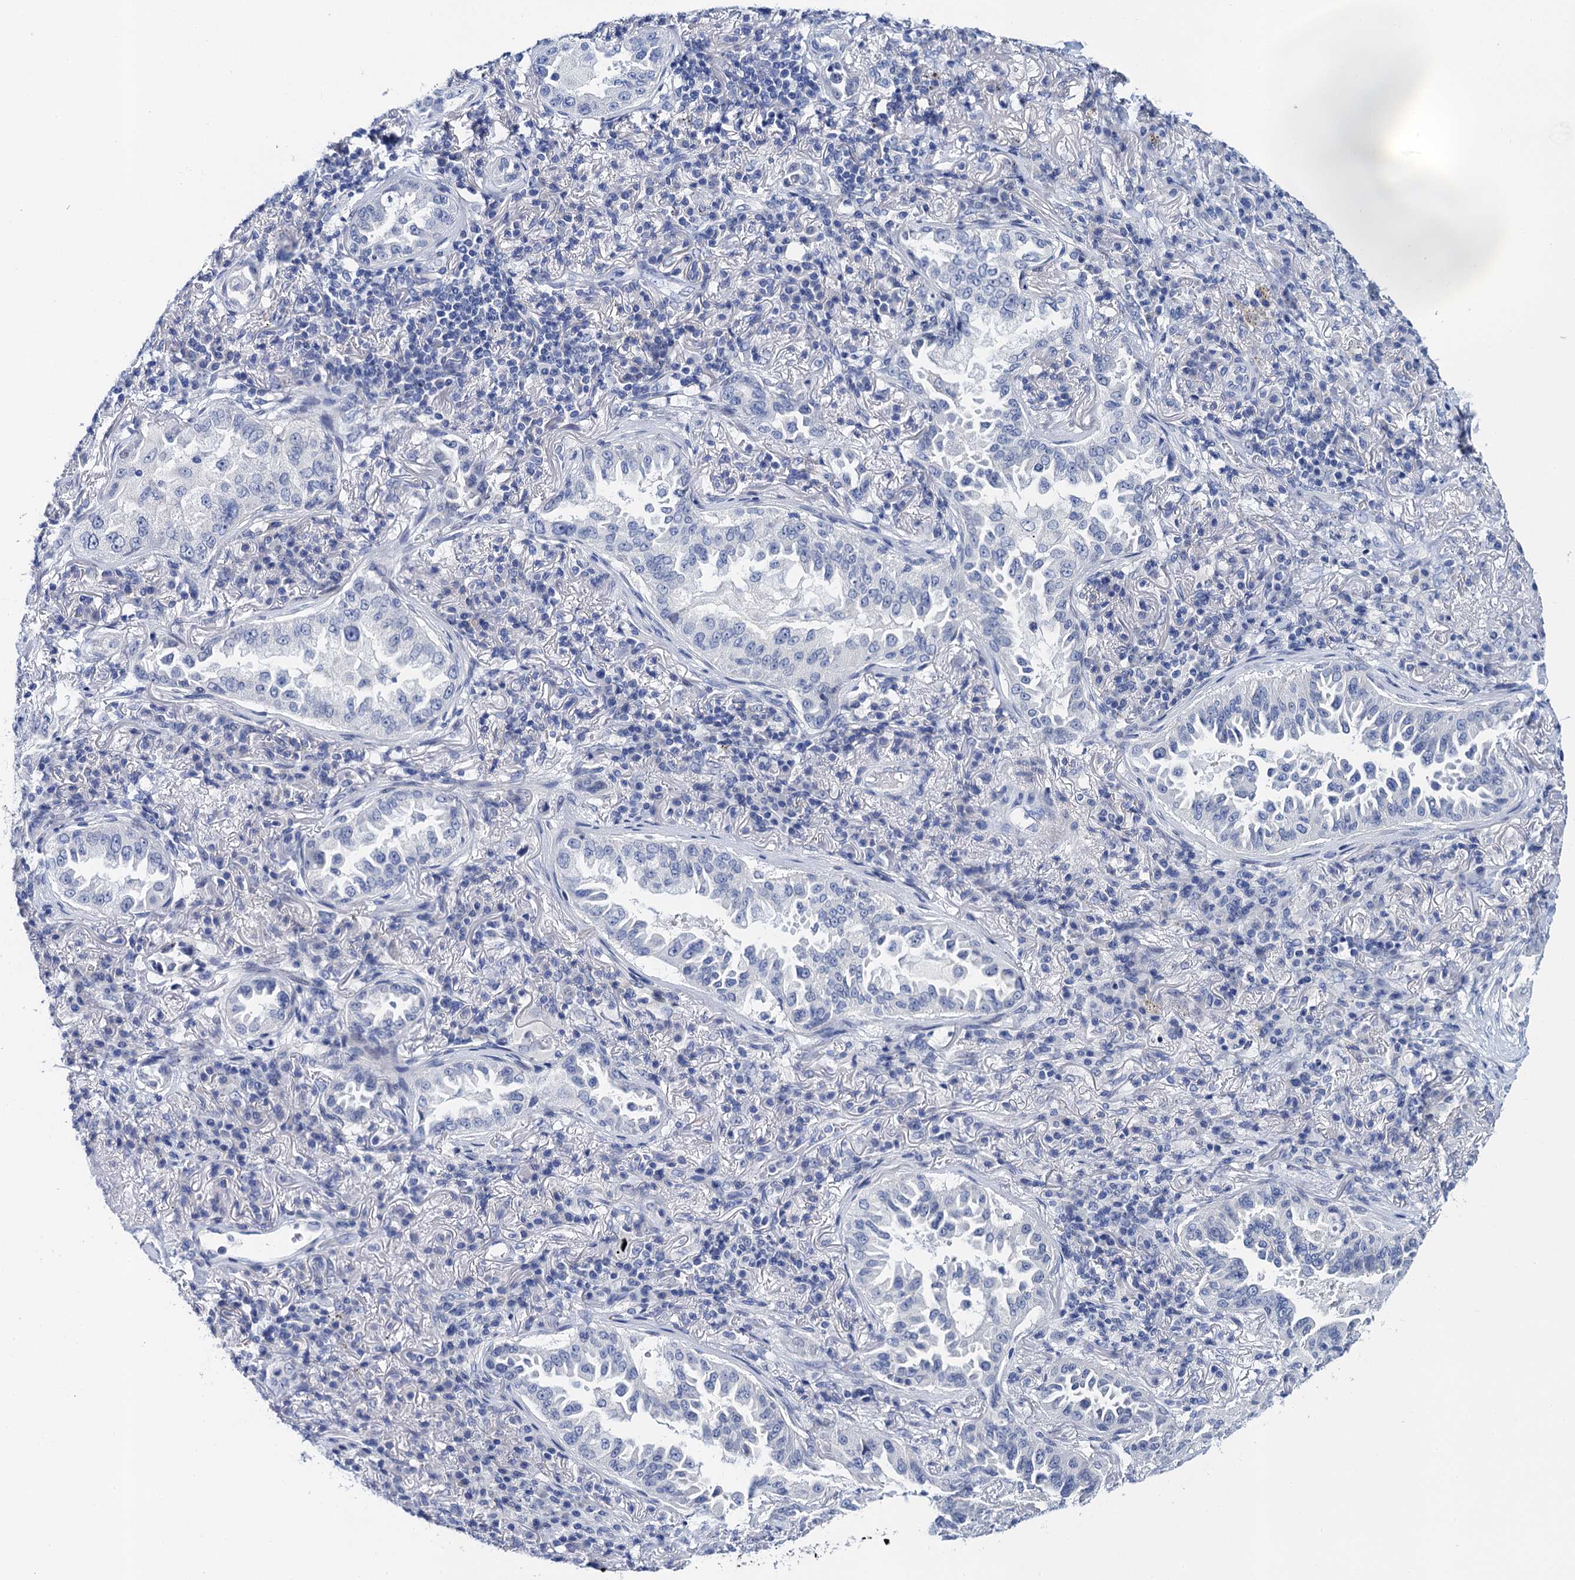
{"staining": {"intensity": "negative", "quantity": "none", "location": "none"}, "tissue": "lung cancer", "cell_type": "Tumor cells", "image_type": "cancer", "snomed": [{"axis": "morphology", "description": "Adenocarcinoma, NOS"}, {"axis": "topography", "description": "Lung"}], "caption": "Tumor cells show no significant protein expression in lung adenocarcinoma.", "gene": "LYPD3", "patient": {"sex": "female", "age": 69}}